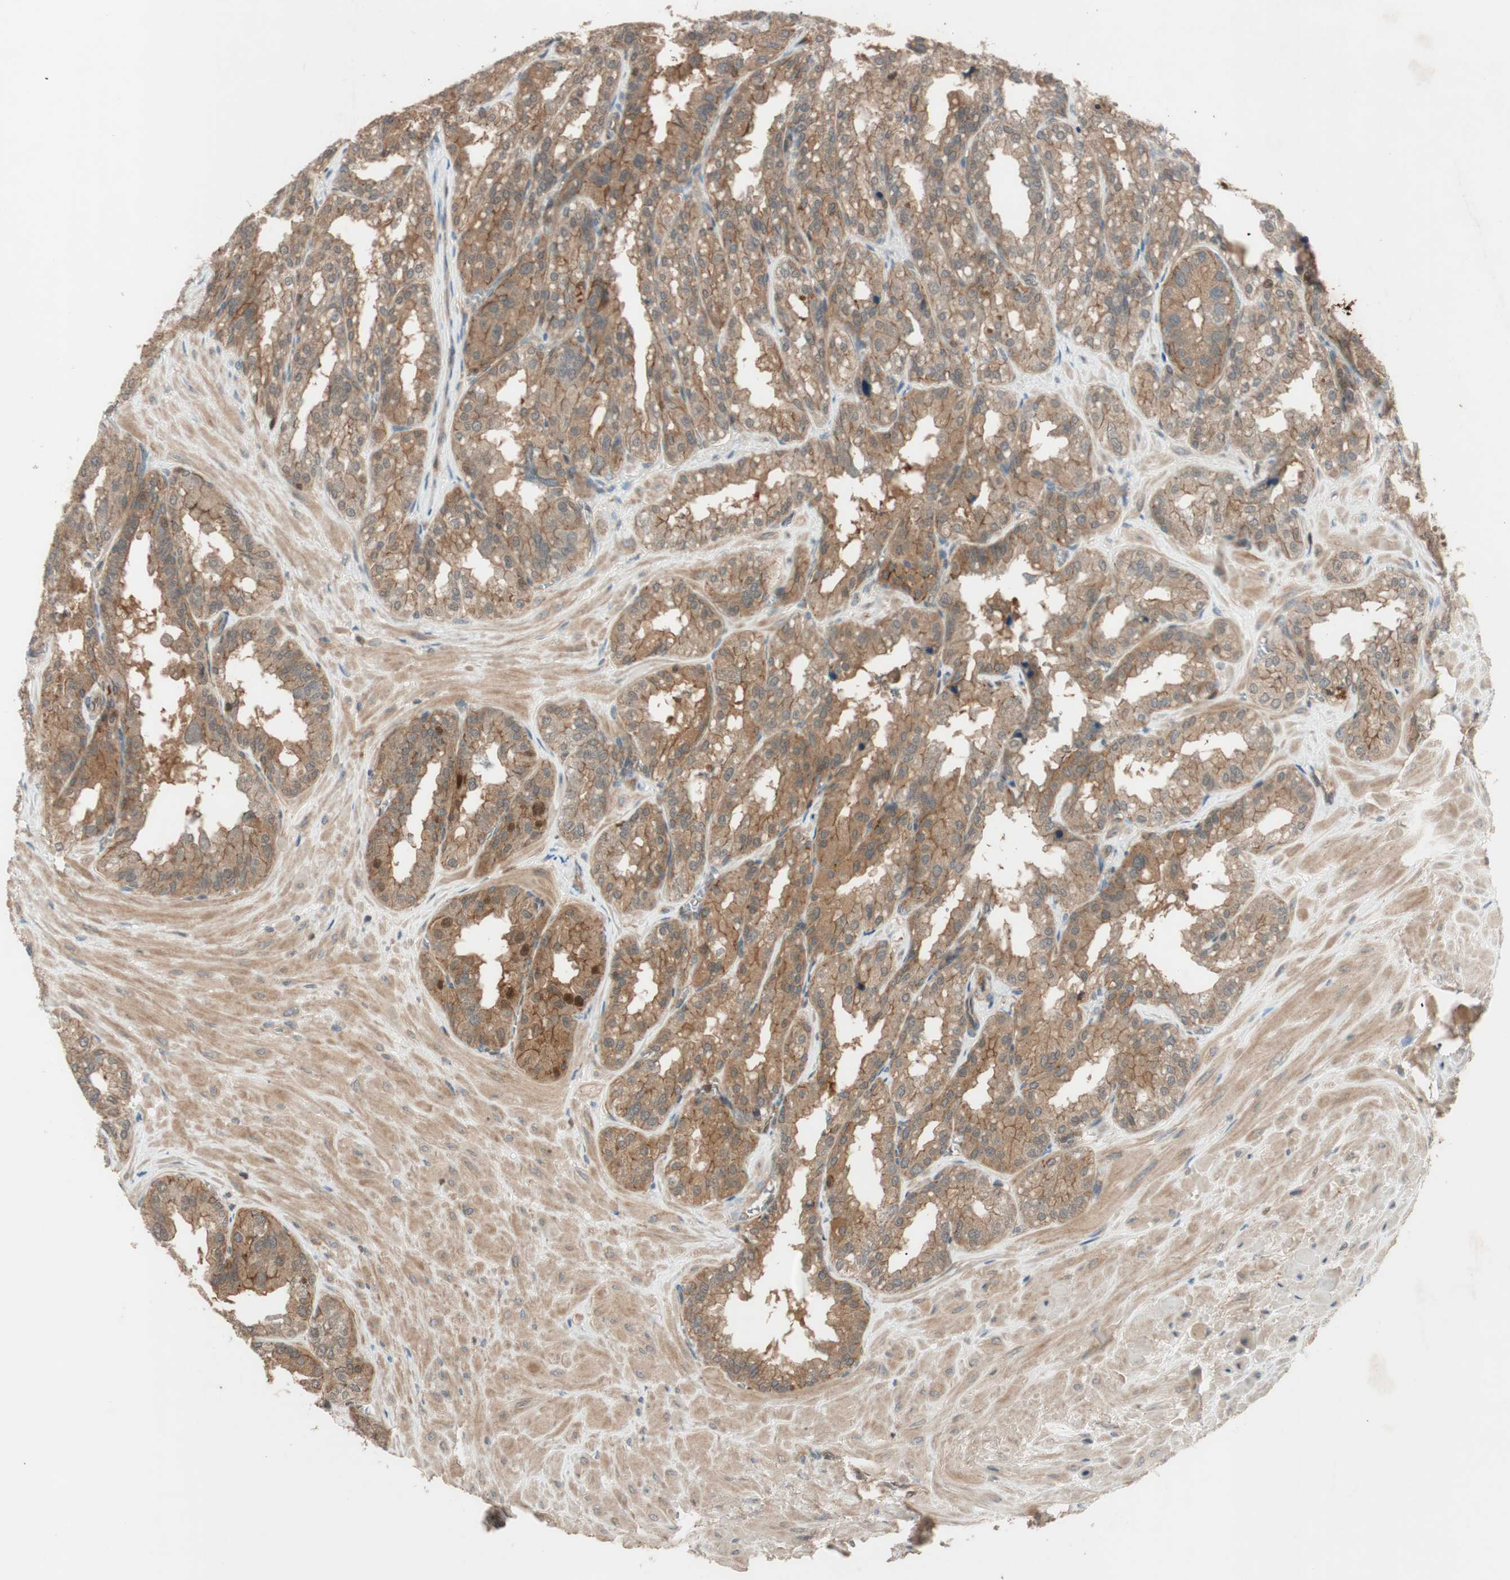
{"staining": {"intensity": "moderate", "quantity": ">75%", "location": "cytoplasmic/membranous"}, "tissue": "seminal vesicle", "cell_type": "Glandular cells", "image_type": "normal", "snomed": [{"axis": "morphology", "description": "Normal tissue, NOS"}, {"axis": "topography", "description": "Prostate"}, {"axis": "topography", "description": "Seminal veicle"}], "caption": "A micrograph showing moderate cytoplasmic/membranous staining in approximately >75% of glandular cells in unremarkable seminal vesicle, as visualized by brown immunohistochemical staining.", "gene": "EPHA8", "patient": {"sex": "male", "age": 51}}